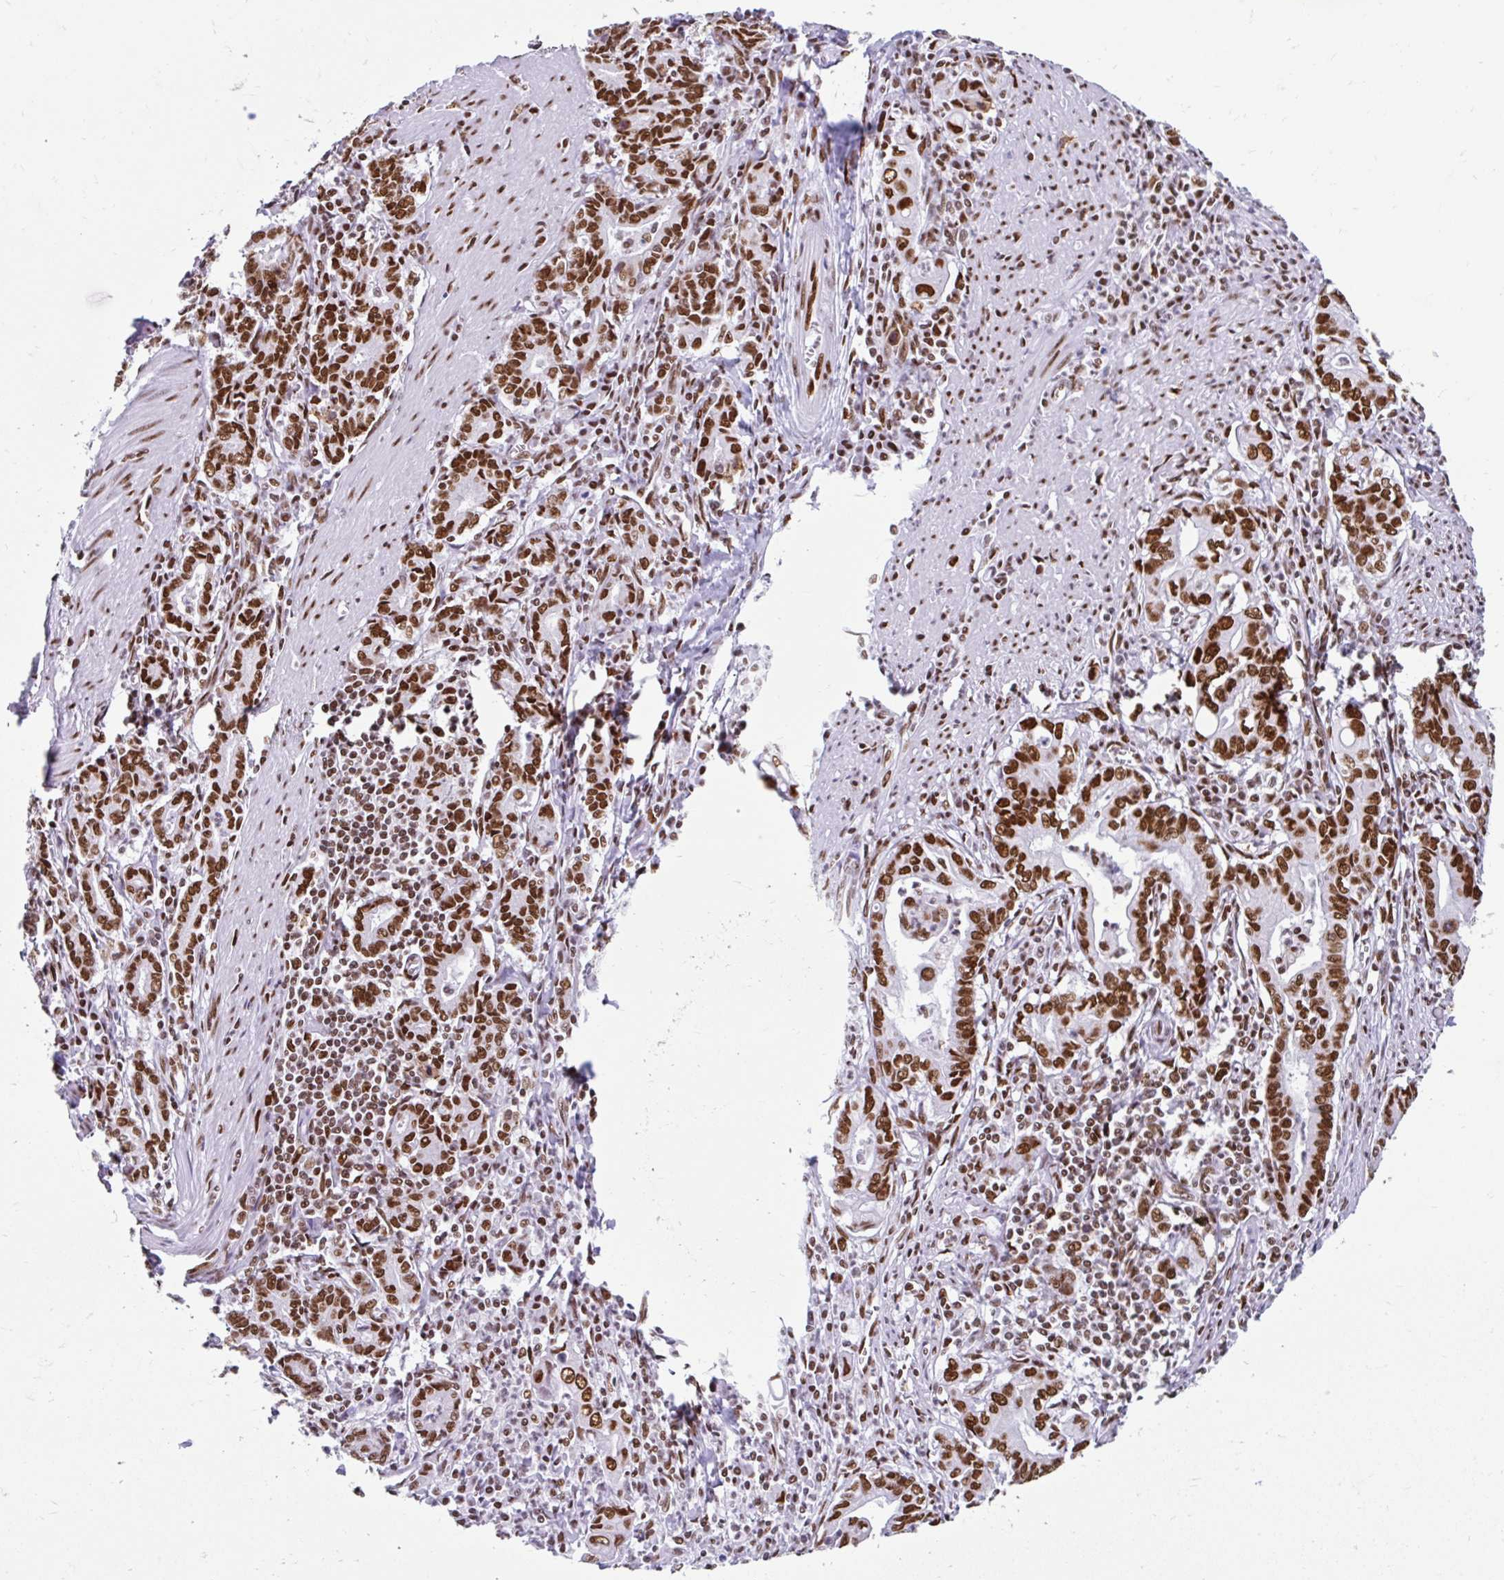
{"staining": {"intensity": "strong", "quantity": ">75%", "location": "nuclear"}, "tissue": "stomach cancer", "cell_type": "Tumor cells", "image_type": "cancer", "snomed": [{"axis": "morphology", "description": "Adenocarcinoma, NOS"}, {"axis": "topography", "description": "Stomach, upper"}], "caption": "Adenocarcinoma (stomach) stained with immunohistochemistry demonstrates strong nuclear positivity in approximately >75% of tumor cells. (IHC, brightfield microscopy, high magnification).", "gene": "KHDRBS1", "patient": {"sex": "female", "age": 79}}